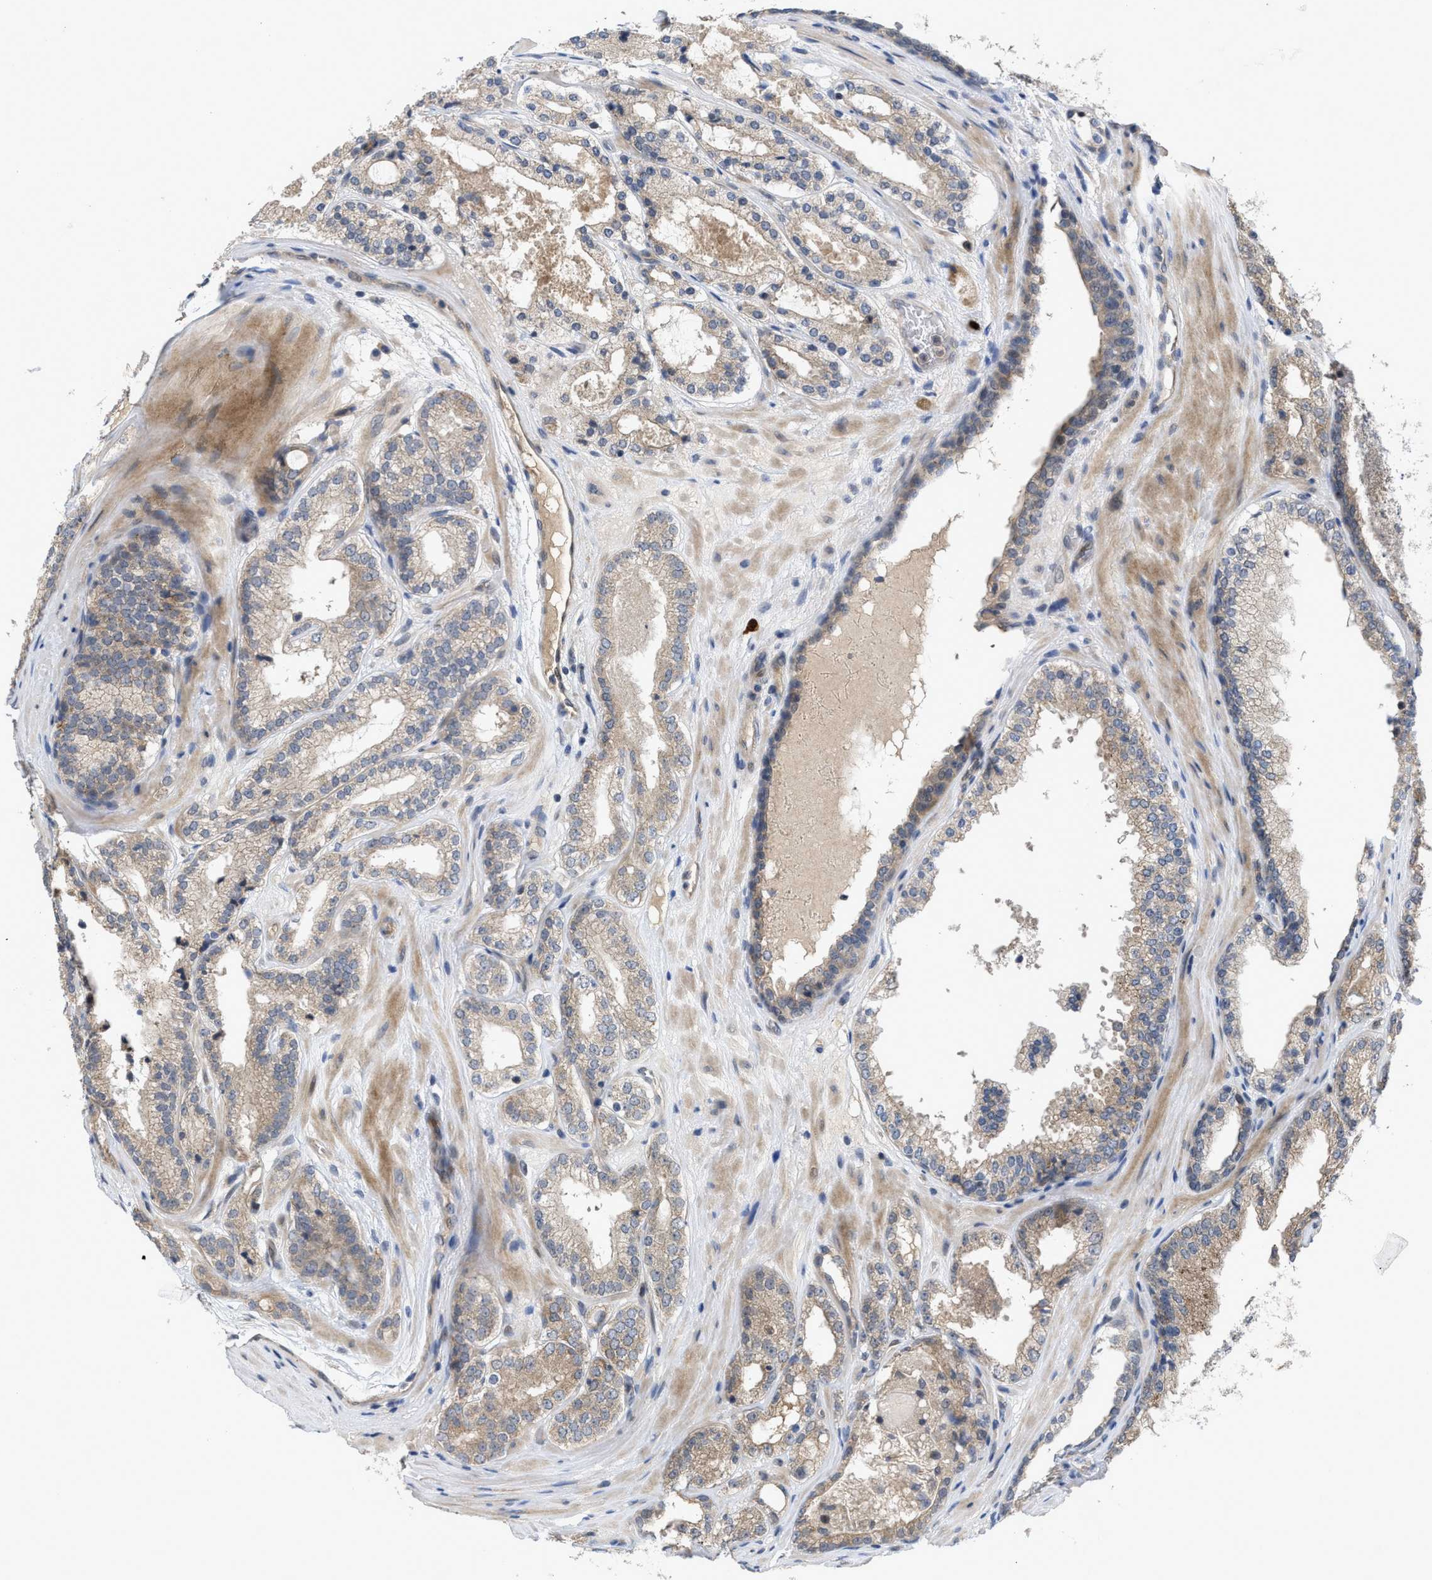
{"staining": {"intensity": "weak", "quantity": ">75%", "location": "cytoplasmic/membranous"}, "tissue": "prostate cancer", "cell_type": "Tumor cells", "image_type": "cancer", "snomed": [{"axis": "morphology", "description": "Adenocarcinoma, High grade"}, {"axis": "topography", "description": "Prostate"}], "caption": "Brown immunohistochemical staining in prostate cancer (adenocarcinoma (high-grade)) displays weak cytoplasmic/membranous expression in about >75% of tumor cells.", "gene": "LDAF1", "patient": {"sex": "male", "age": 65}}